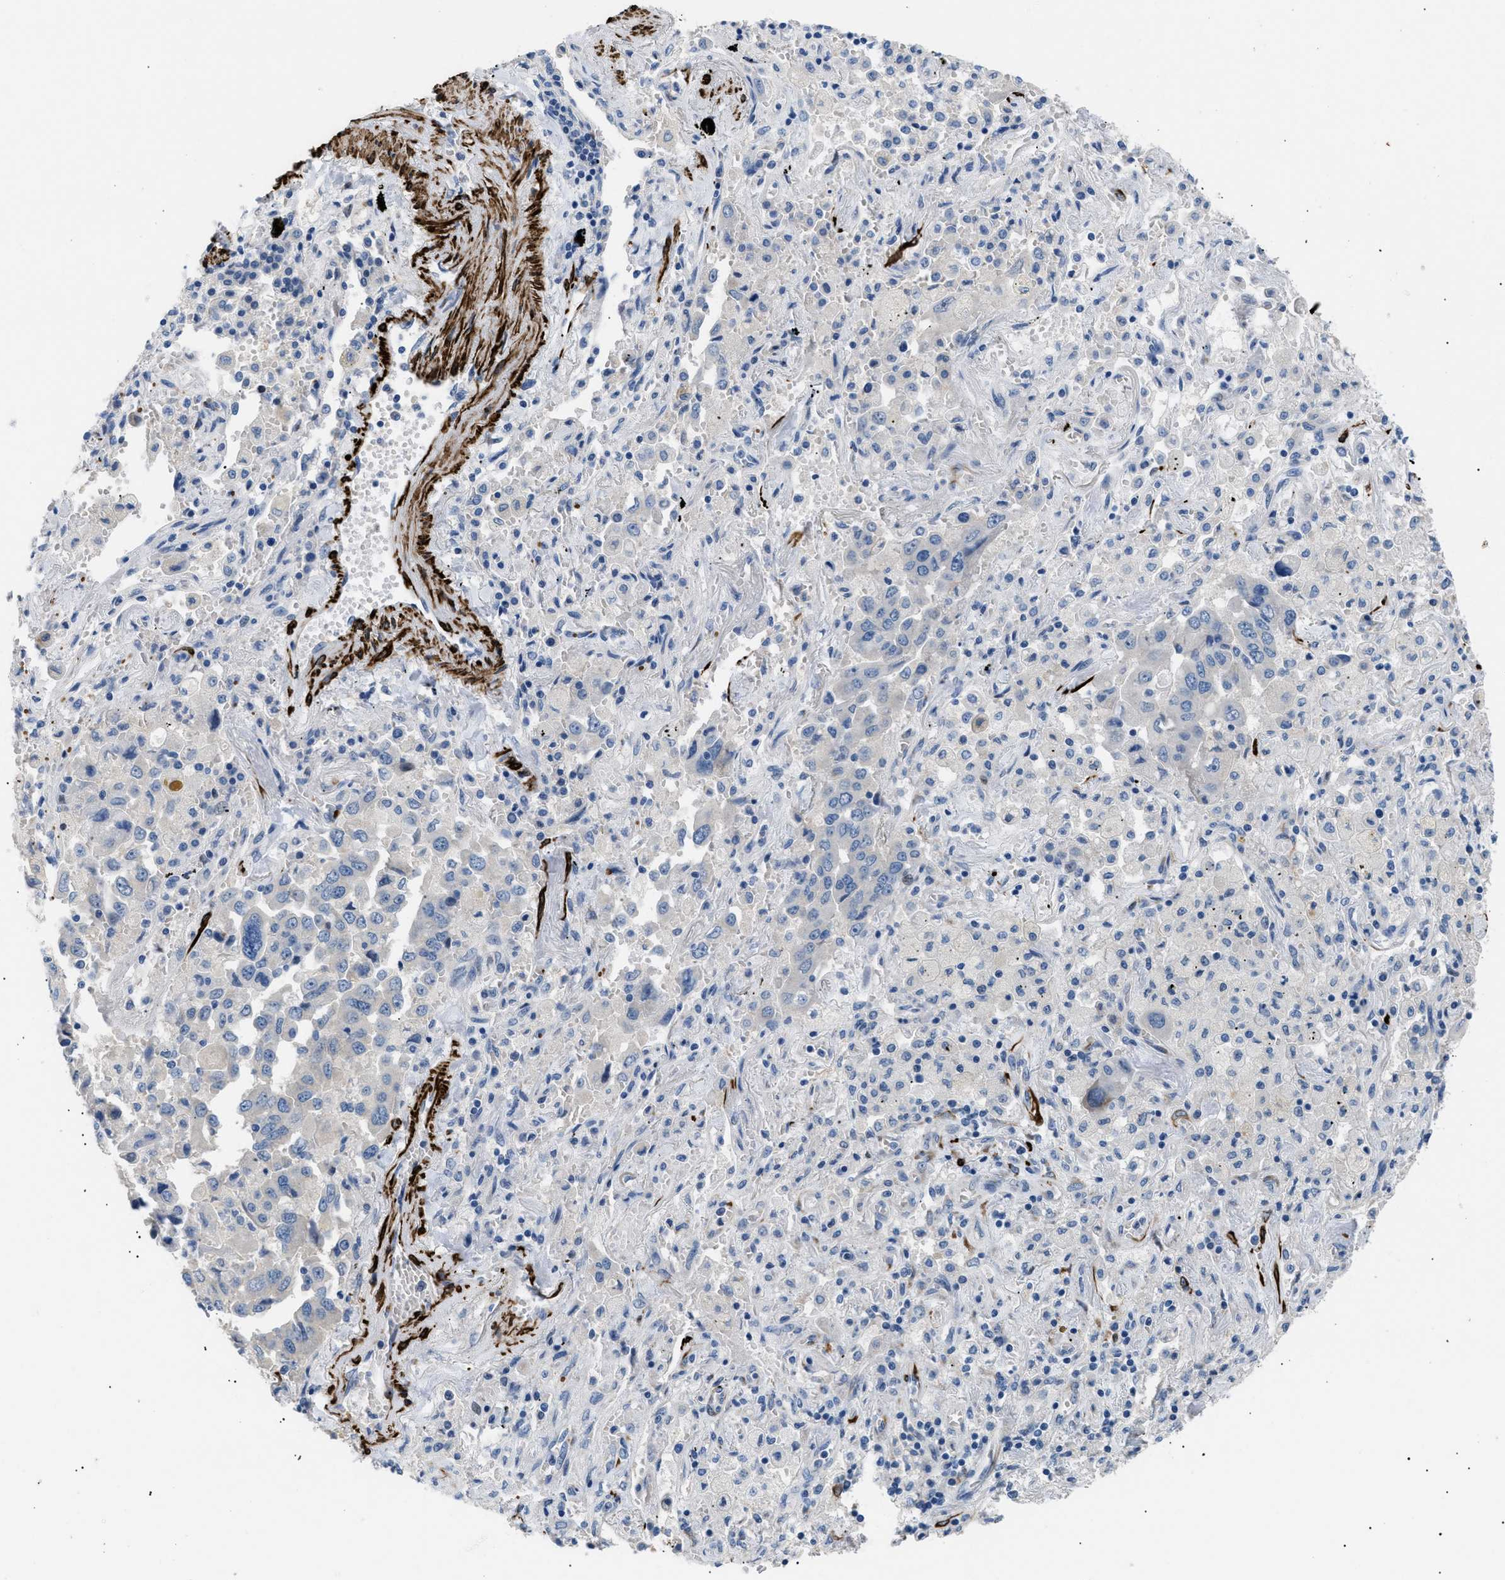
{"staining": {"intensity": "negative", "quantity": "none", "location": "none"}, "tissue": "lung cancer", "cell_type": "Tumor cells", "image_type": "cancer", "snomed": [{"axis": "morphology", "description": "Adenocarcinoma, NOS"}, {"axis": "topography", "description": "Lung"}], "caption": "Human lung adenocarcinoma stained for a protein using immunohistochemistry (IHC) displays no positivity in tumor cells.", "gene": "ICA1", "patient": {"sex": "female", "age": 65}}